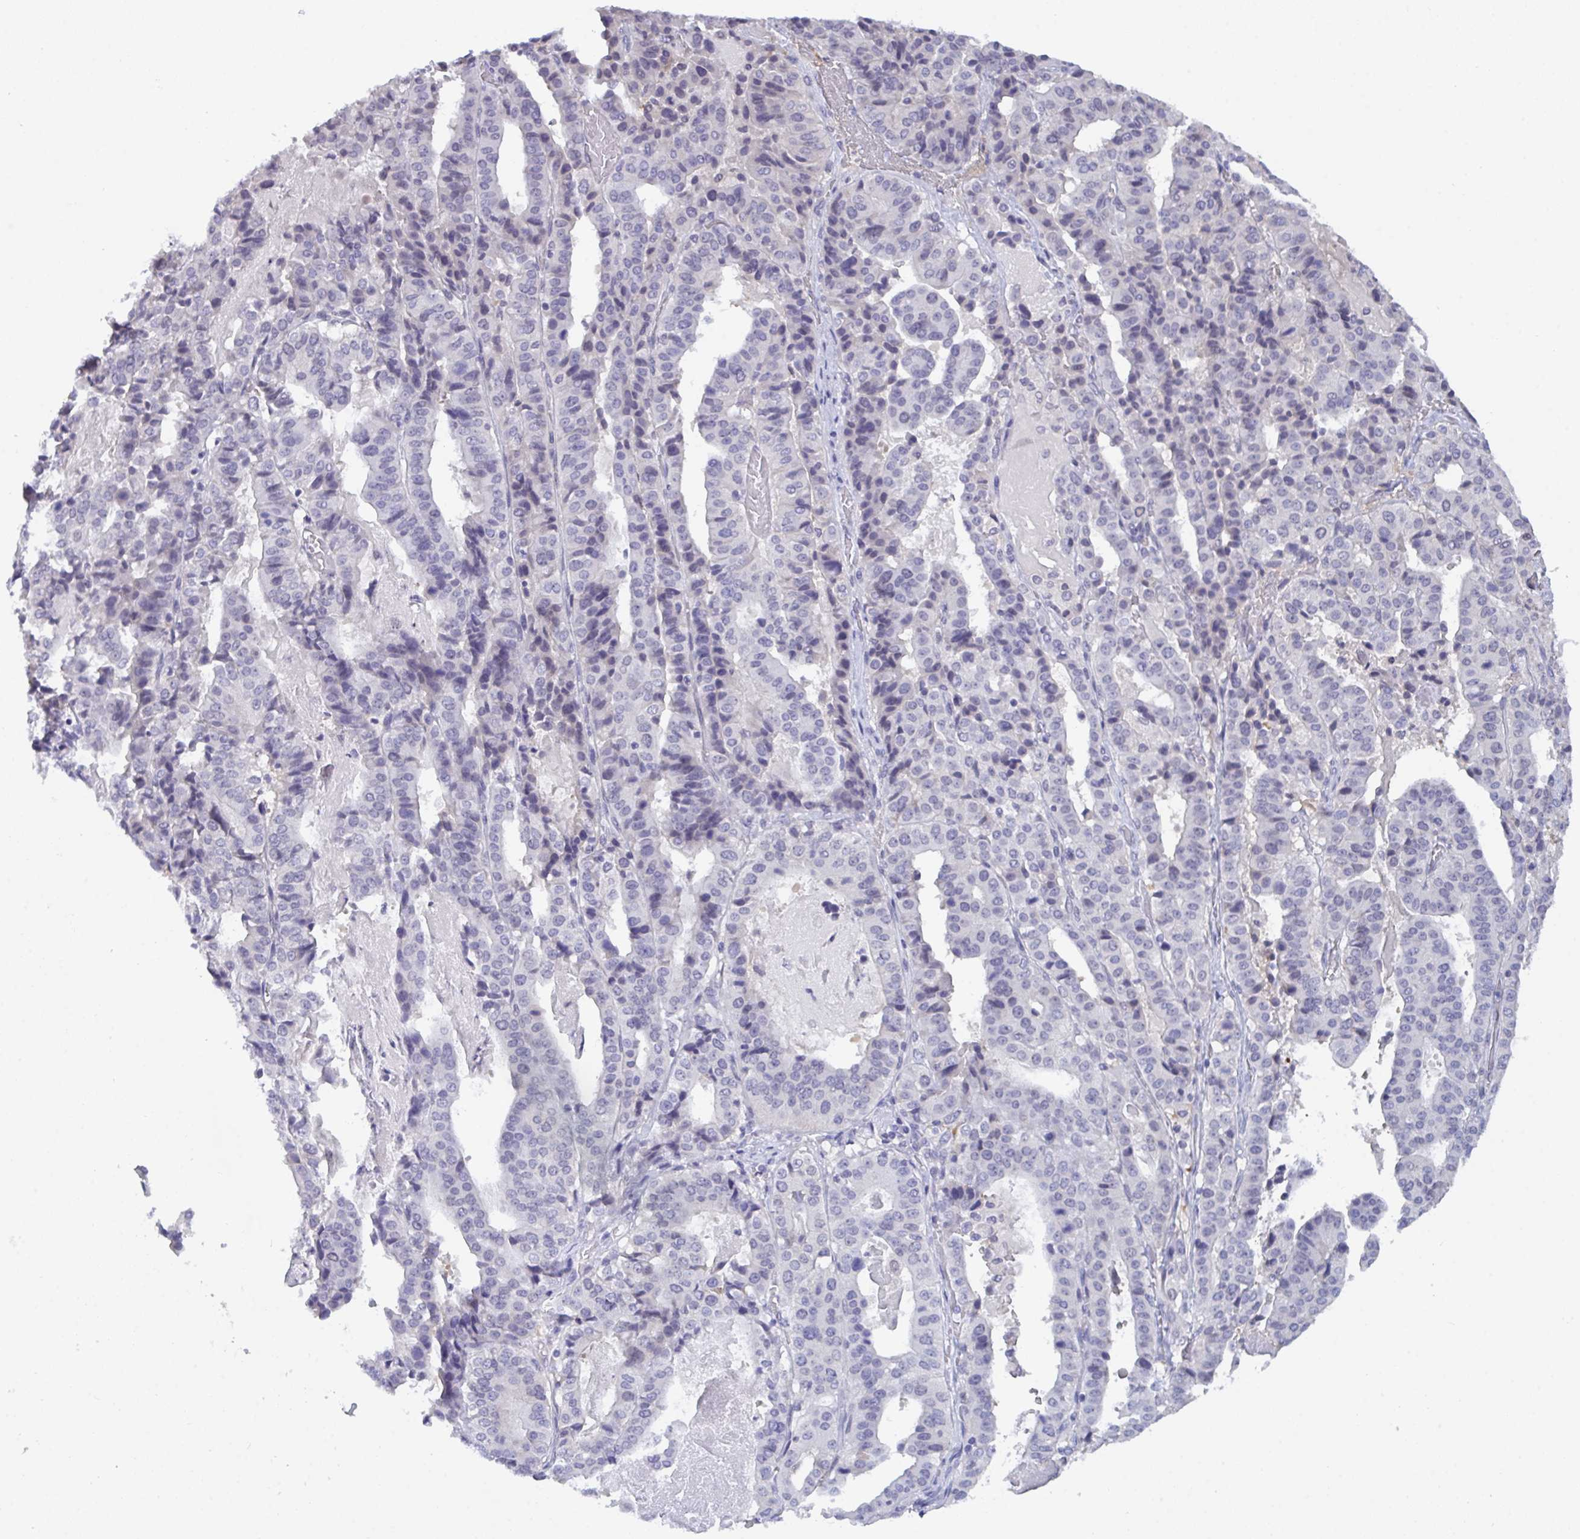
{"staining": {"intensity": "negative", "quantity": "none", "location": "none"}, "tissue": "stomach cancer", "cell_type": "Tumor cells", "image_type": "cancer", "snomed": [{"axis": "morphology", "description": "Adenocarcinoma, NOS"}, {"axis": "topography", "description": "Stomach"}], "caption": "There is no significant positivity in tumor cells of adenocarcinoma (stomach).", "gene": "SERPINB13", "patient": {"sex": "male", "age": 48}}